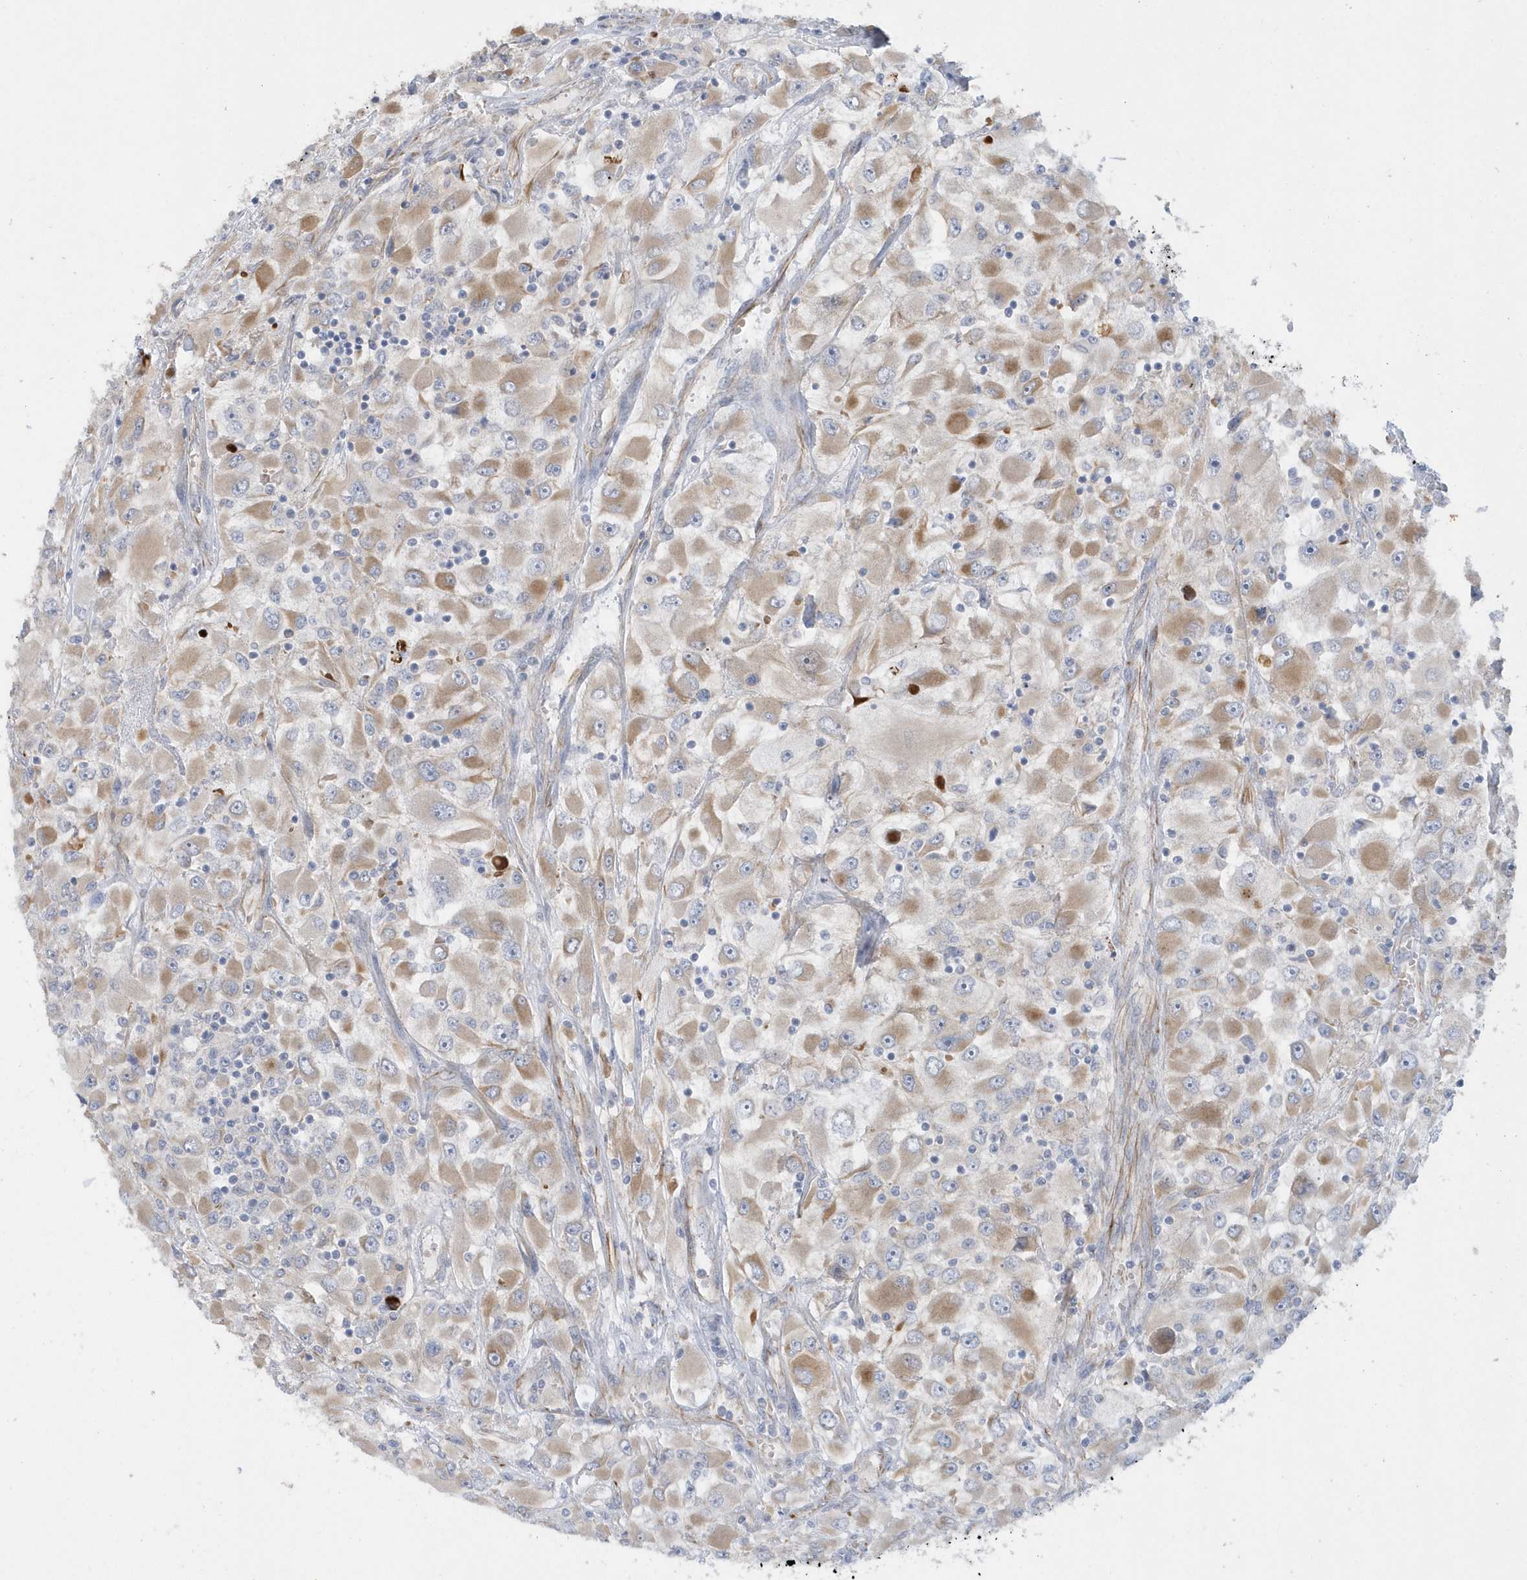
{"staining": {"intensity": "weak", "quantity": ">75%", "location": "cytoplasmic/membranous"}, "tissue": "renal cancer", "cell_type": "Tumor cells", "image_type": "cancer", "snomed": [{"axis": "morphology", "description": "Adenocarcinoma, NOS"}, {"axis": "topography", "description": "Kidney"}], "caption": "Immunohistochemical staining of human renal cancer (adenocarcinoma) shows low levels of weak cytoplasmic/membranous expression in about >75% of tumor cells.", "gene": "RAB17", "patient": {"sex": "female", "age": 52}}